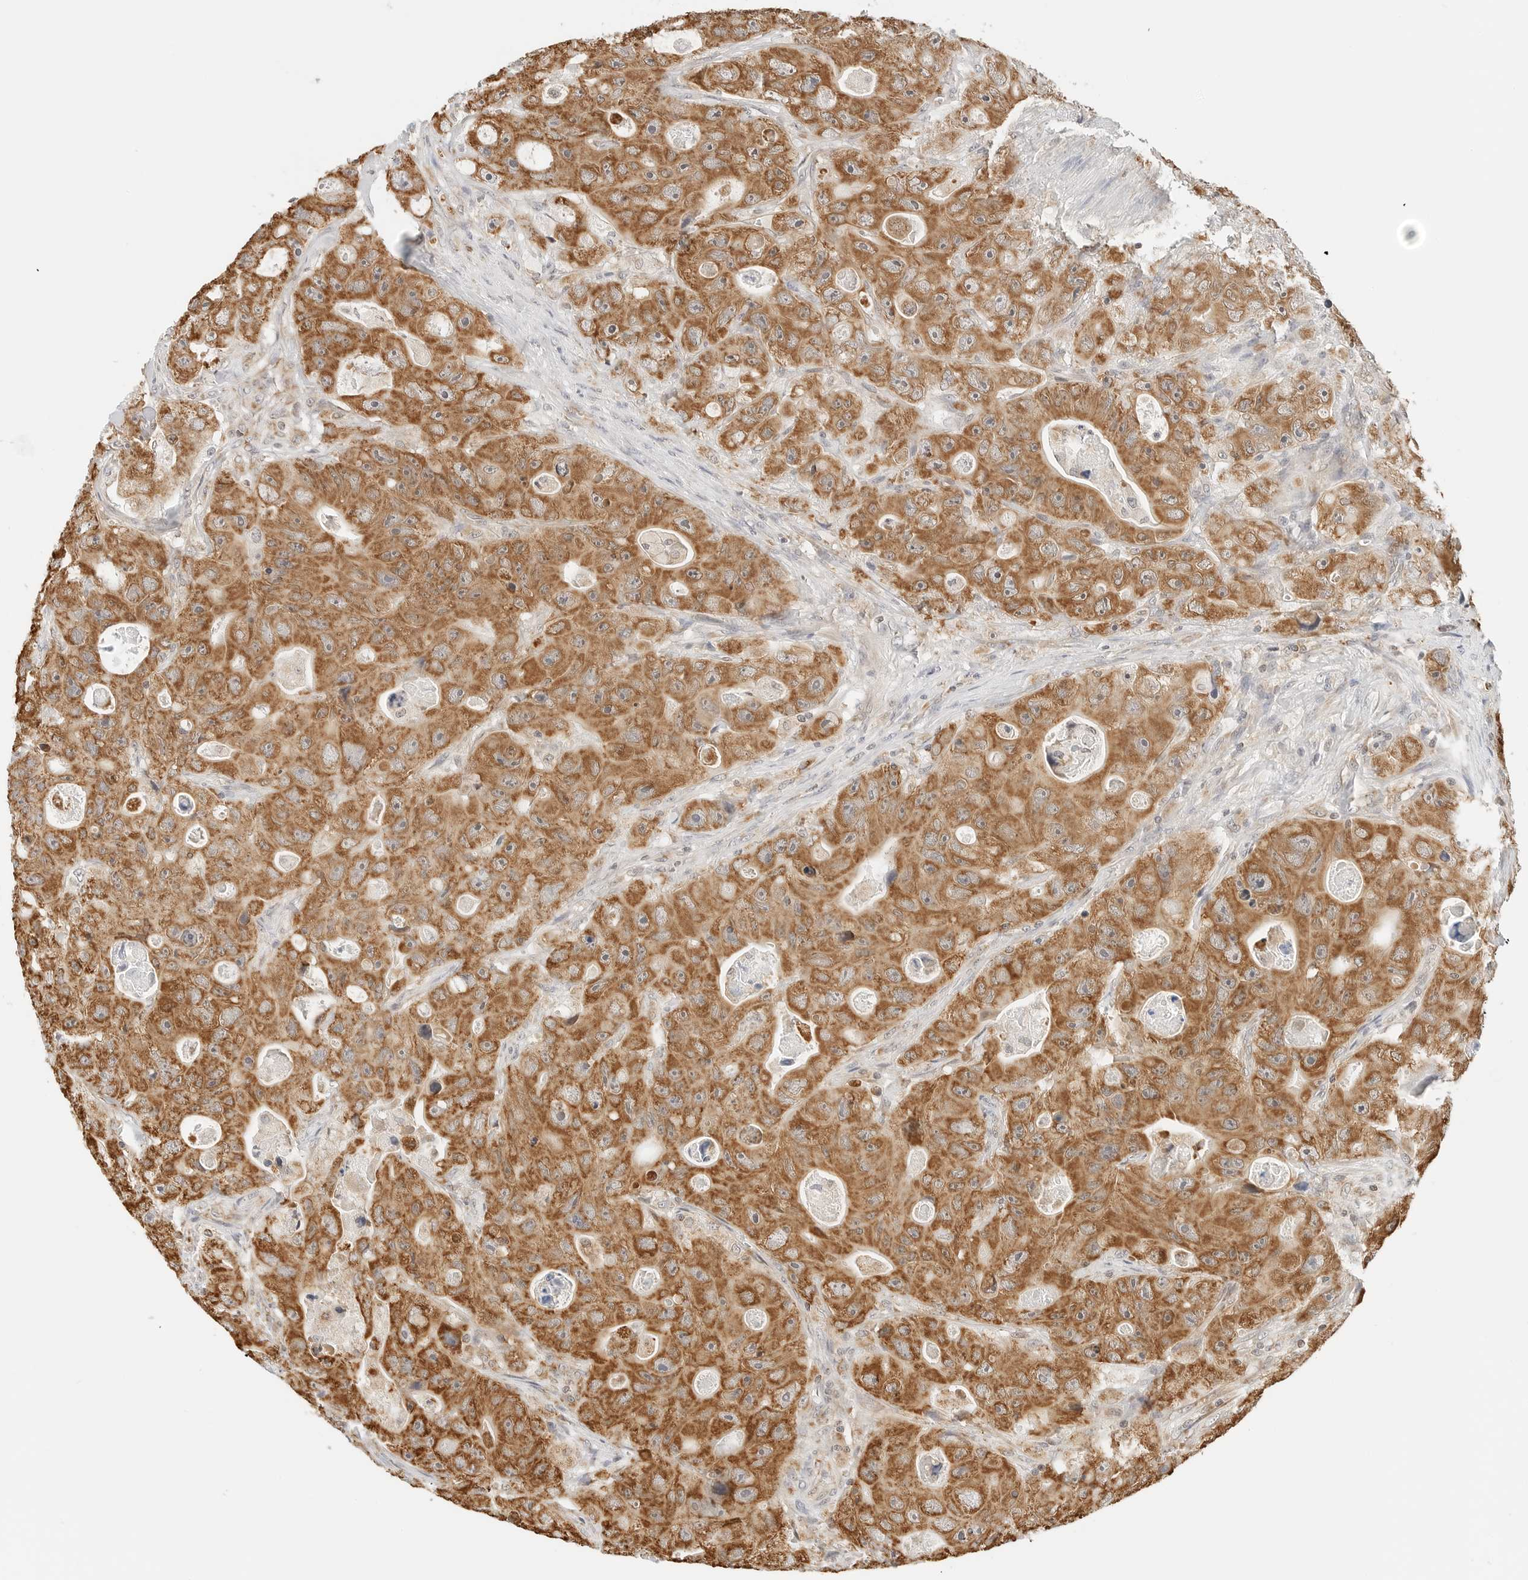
{"staining": {"intensity": "moderate", "quantity": ">75%", "location": "cytoplasmic/membranous"}, "tissue": "colorectal cancer", "cell_type": "Tumor cells", "image_type": "cancer", "snomed": [{"axis": "morphology", "description": "Adenocarcinoma, NOS"}, {"axis": "topography", "description": "Colon"}], "caption": "Tumor cells display medium levels of moderate cytoplasmic/membranous staining in about >75% of cells in human adenocarcinoma (colorectal).", "gene": "ATL1", "patient": {"sex": "female", "age": 46}}